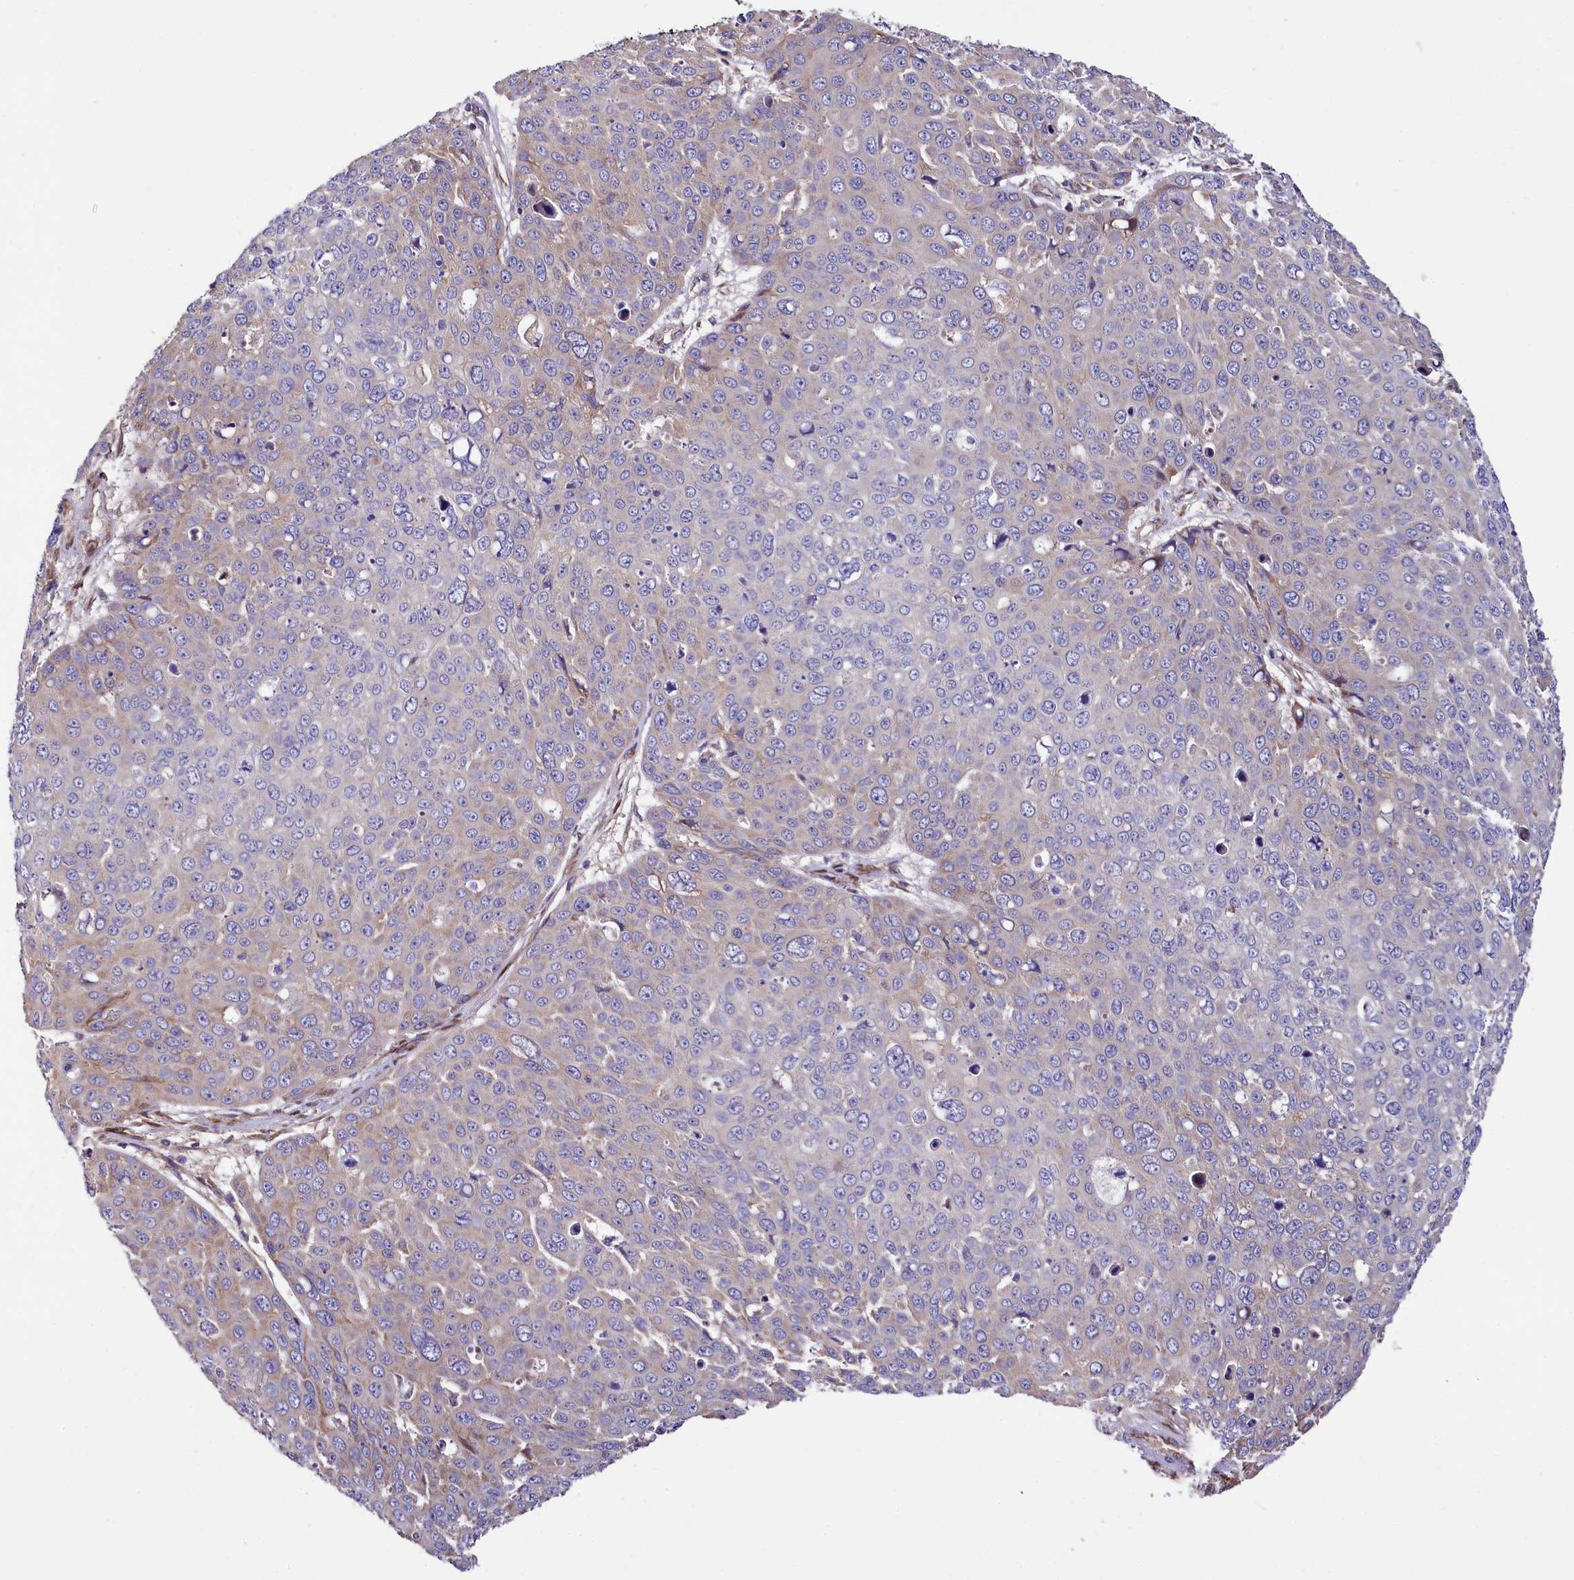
{"staining": {"intensity": "weak", "quantity": "<25%", "location": "cytoplasmic/membranous"}, "tissue": "skin cancer", "cell_type": "Tumor cells", "image_type": "cancer", "snomed": [{"axis": "morphology", "description": "Squamous cell carcinoma, NOS"}, {"axis": "topography", "description": "Skin"}], "caption": "This is a photomicrograph of immunohistochemistry (IHC) staining of skin squamous cell carcinoma, which shows no staining in tumor cells. Brightfield microscopy of immunohistochemistry (IHC) stained with DAB (brown) and hematoxylin (blue), captured at high magnification.", "gene": "PDZRN3", "patient": {"sex": "male", "age": 71}}